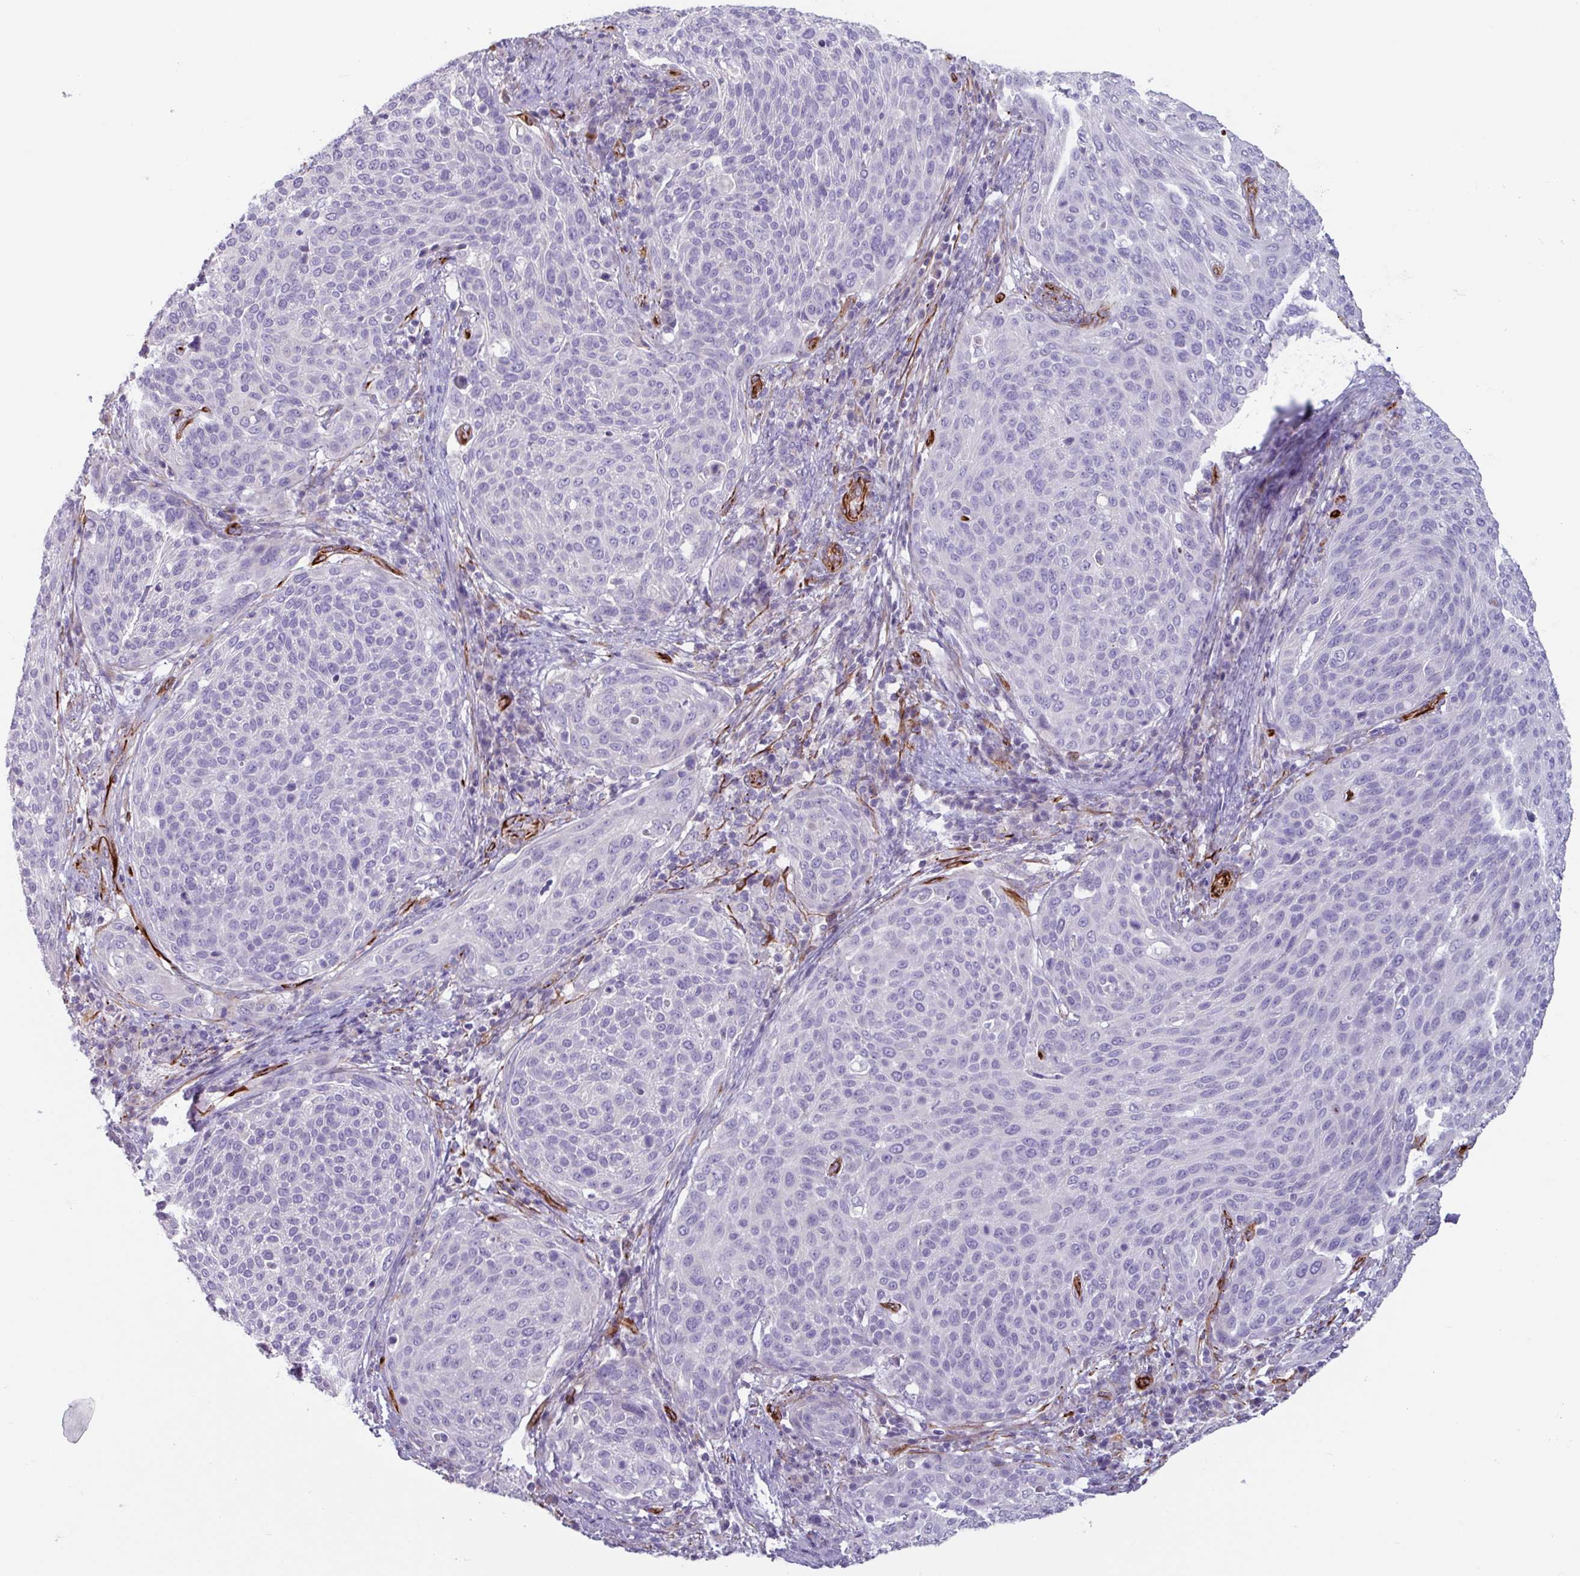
{"staining": {"intensity": "negative", "quantity": "none", "location": "none"}, "tissue": "cervical cancer", "cell_type": "Tumor cells", "image_type": "cancer", "snomed": [{"axis": "morphology", "description": "Squamous cell carcinoma, NOS"}, {"axis": "topography", "description": "Cervix"}], "caption": "Immunohistochemistry image of human cervical cancer (squamous cell carcinoma) stained for a protein (brown), which displays no positivity in tumor cells.", "gene": "BTD", "patient": {"sex": "female", "age": 31}}